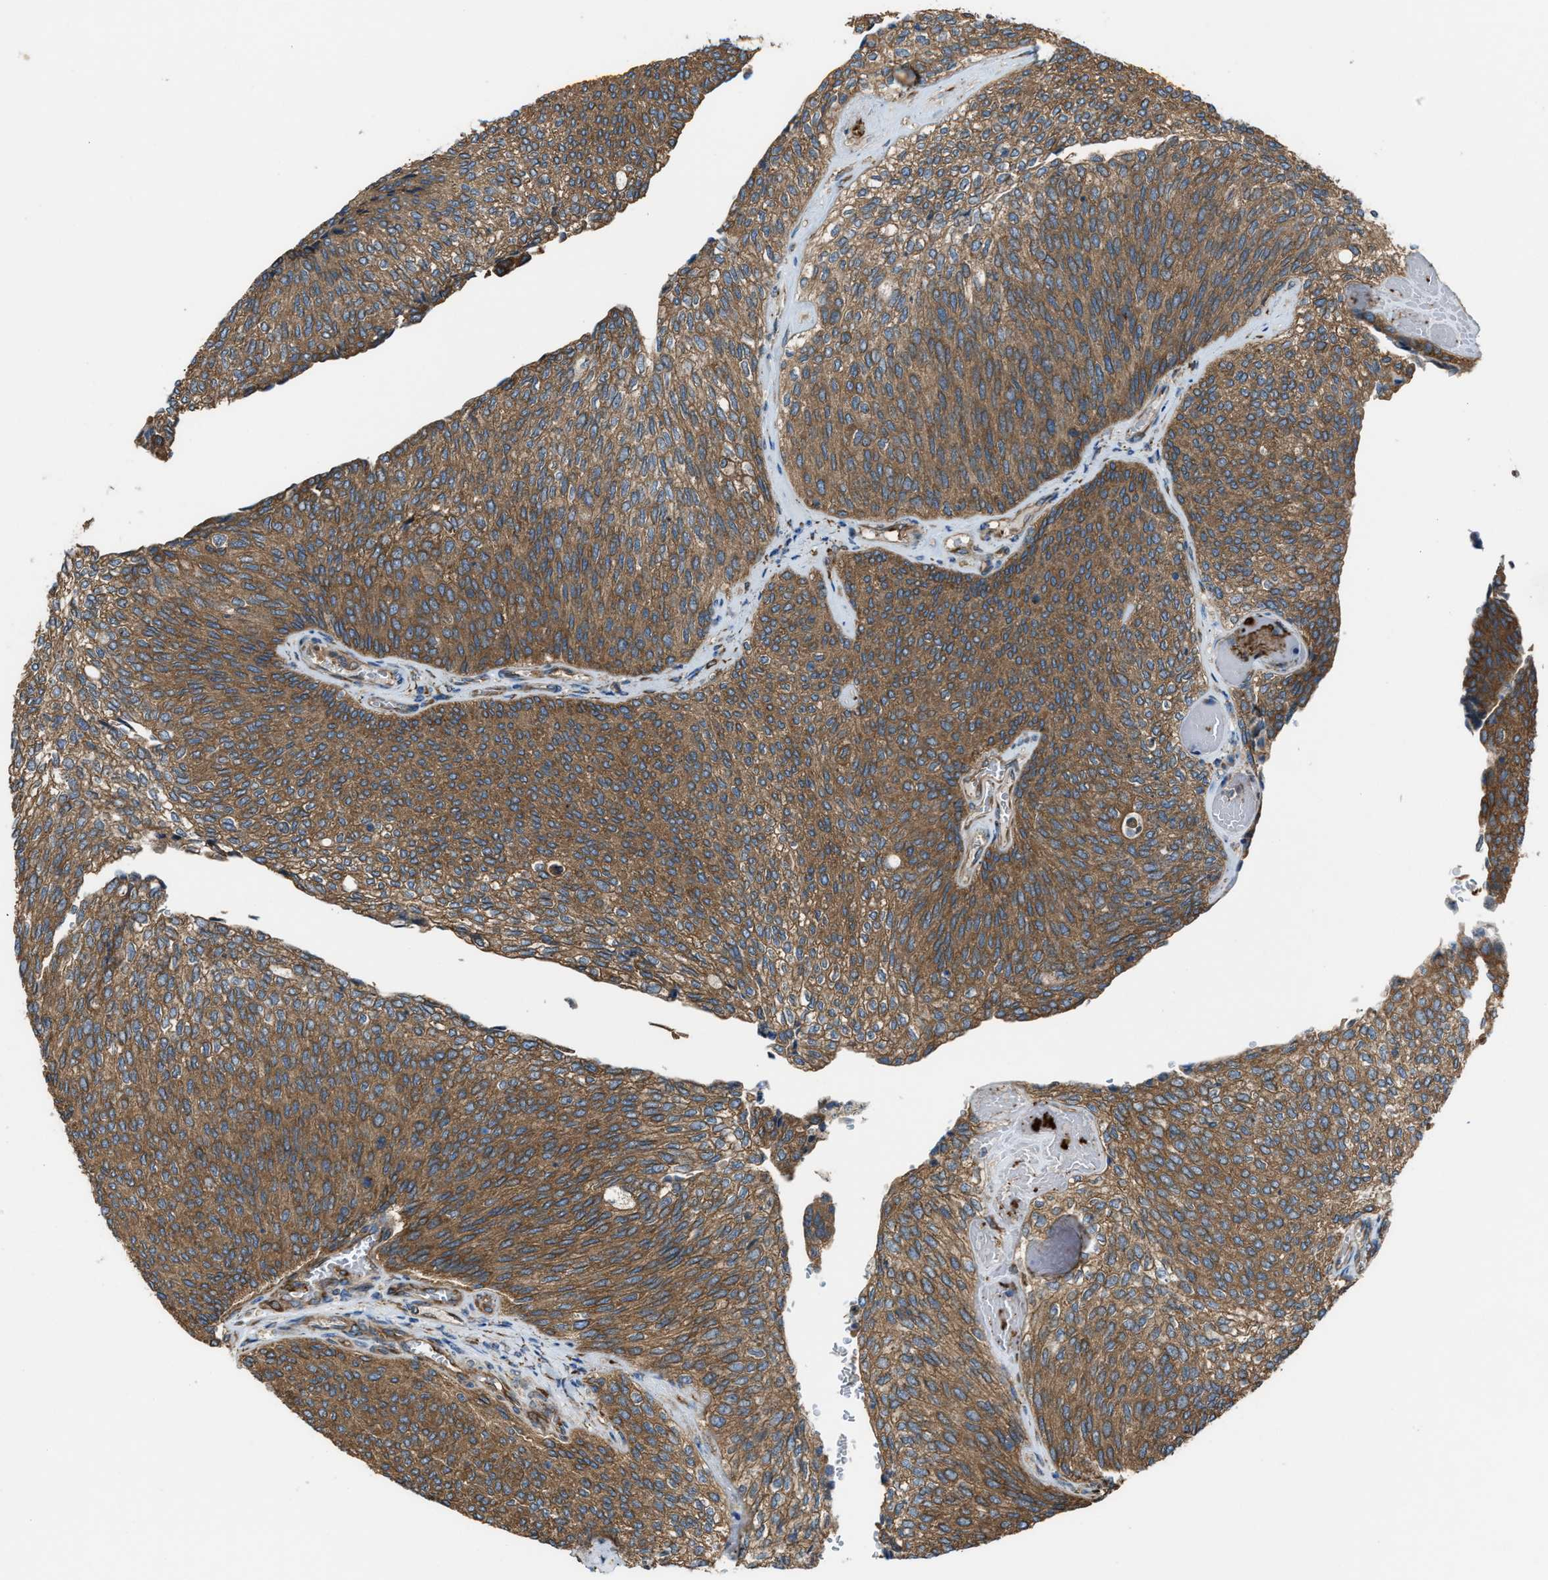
{"staining": {"intensity": "moderate", "quantity": ">75%", "location": "cytoplasmic/membranous"}, "tissue": "urothelial cancer", "cell_type": "Tumor cells", "image_type": "cancer", "snomed": [{"axis": "morphology", "description": "Urothelial carcinoma, Low grade"}, {"axis": "topography", "description": "Urinary bladder"}], "caption": "The micrograph displays staining of urothelial cancer, revealing moderate cytoplasmic/membranous protein staining (brown color) within tumor cells.", "gene": "TRPC1", "patient": {"sex": "female", "age": 79}}